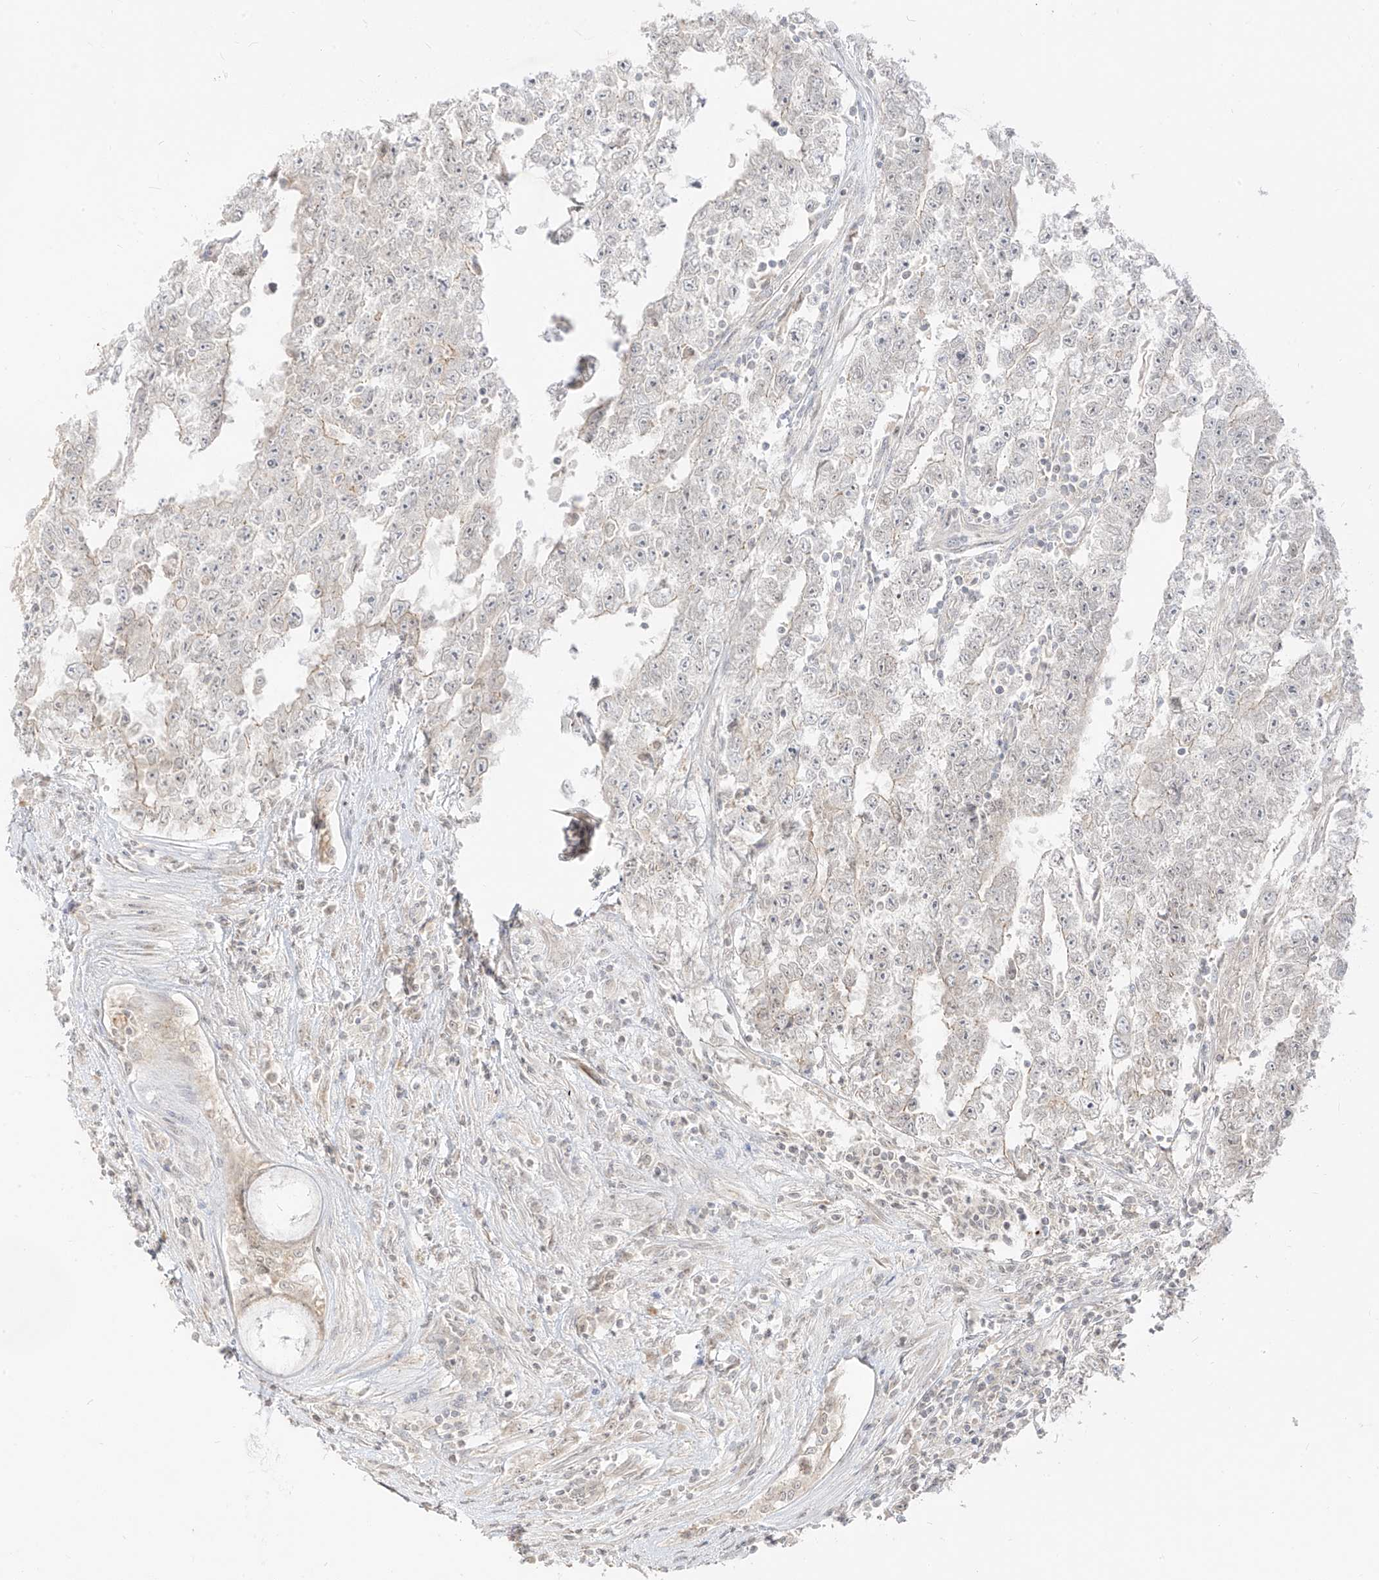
{"staining": {"intensity": "weak", "quantity": "<25%", "location": "cytoplasmic/membranous"}, "tissue": "testis cancer", "cell_type": "Tumor cells", "image_type": "cancer", "snomed": [{"axis": "morphology", "description": "Carcinoma, Embryonal, NOS"}, {"axis": "topography", "description": "Testis"}], "caption": "Photomicrograph shows no significant protein staining in tumor cells of testis cancer.", "gene": "LIPT1", "patient": {"sex": "male", "age": 25}}